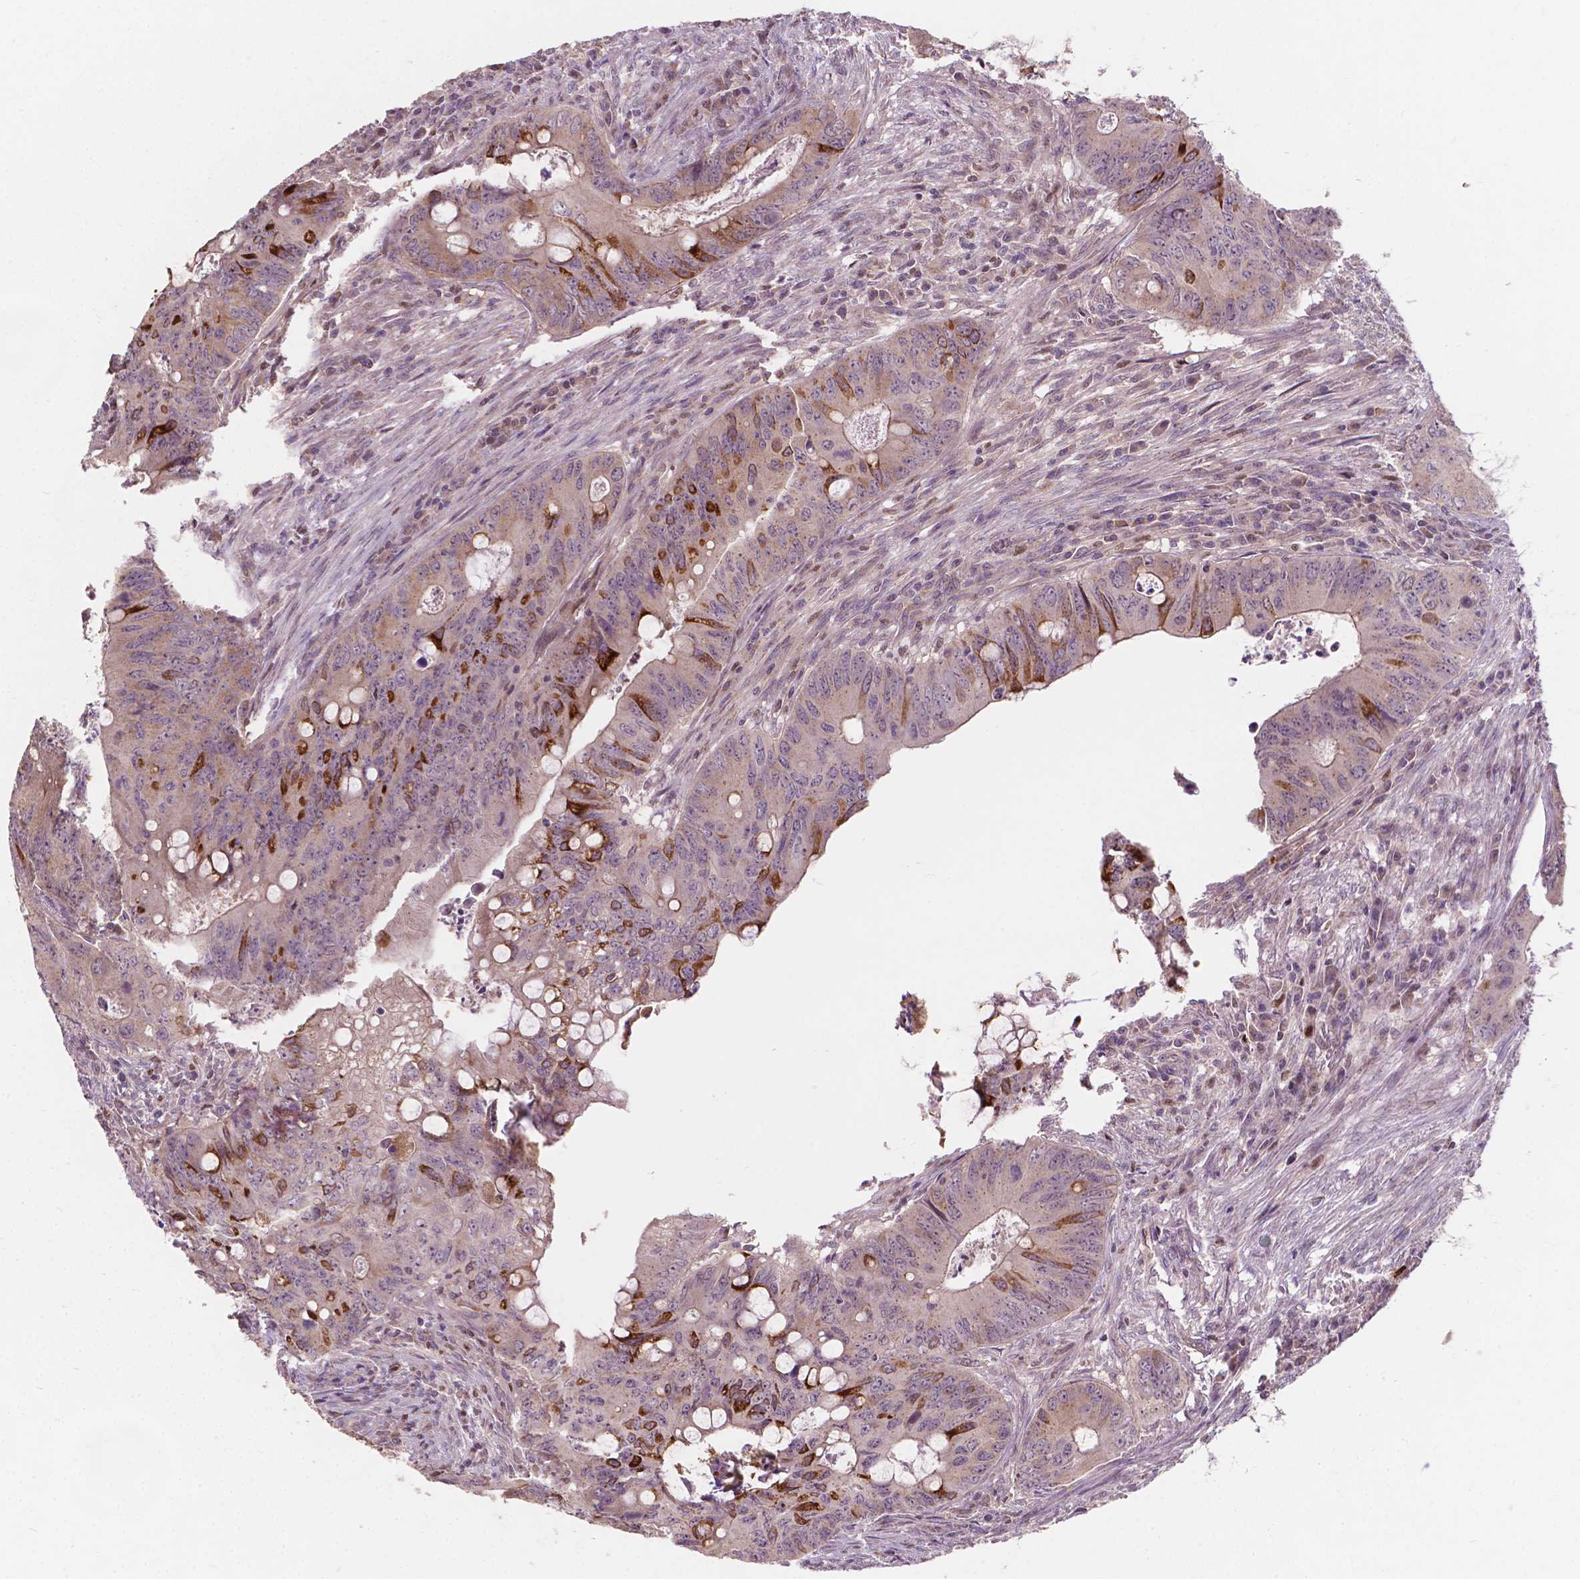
{"staining": {"intensity": "strong", "quantity": "<25%", "location": "cytoplasmic/membranous"}, "tissue": "colorectal cancer", "cell_type": "Tumor cells", "image_type": "cancer", "snomed": [{"axis": "morphology", "description": "Adenocarcinoma, NOS"}, {"axis": "topography", "description": "Colon"}], "caption": "Protein analysis of adenocarcinoma (colorectal) tissue demonstrates strong cytoplasmic/membranous staining in approximately <25% of tumor cells.", "gene": "DUSP16", "patient": {"sex": "female", "age": 74}}